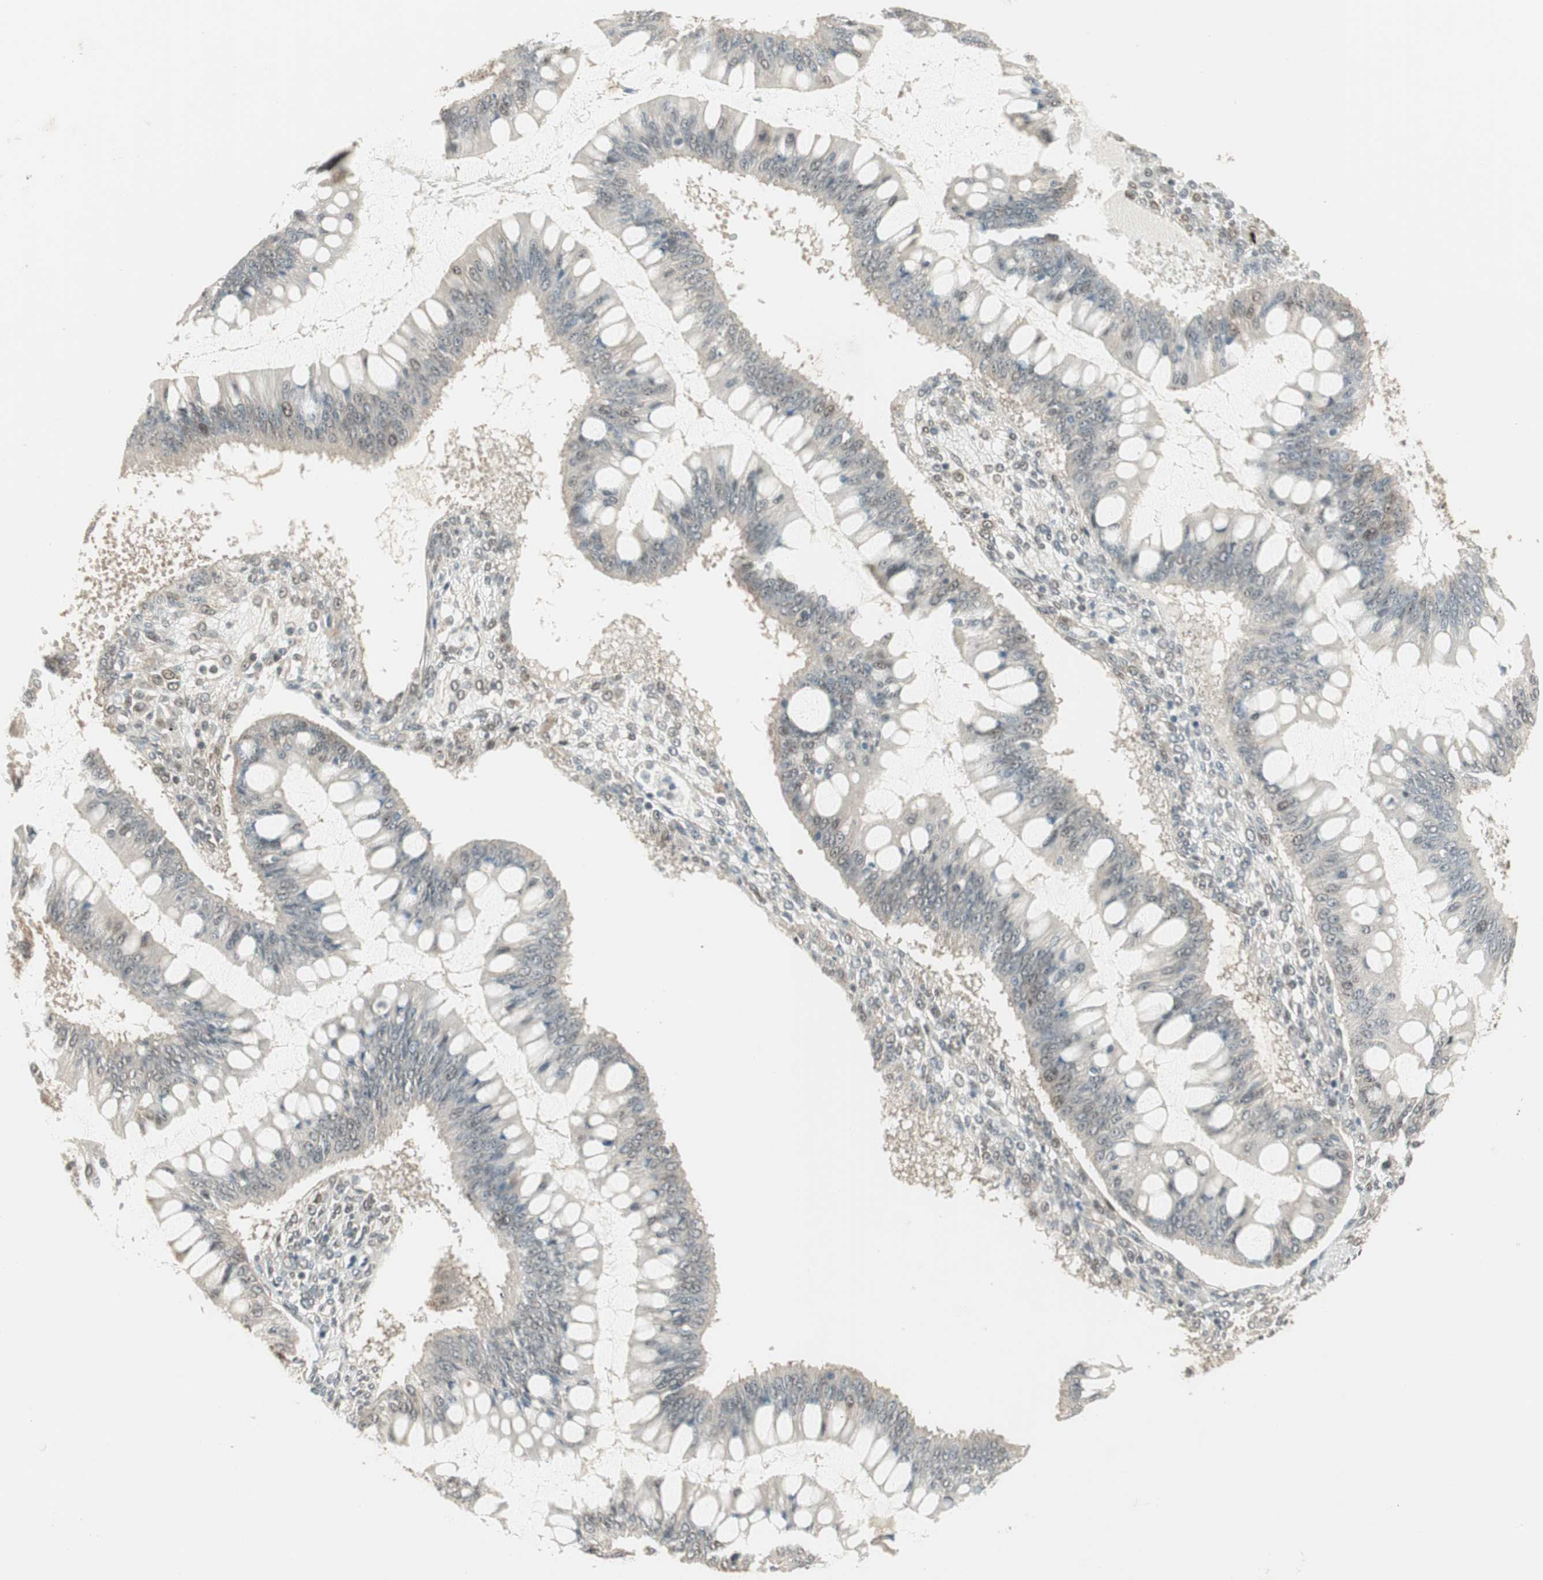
{"staining": {"intensity": "negative", "quantity": "none", "location": "none"}, "tissue": "ovarian cancer", "cell_type": "Tumor cells", "image_type": "cancer", "snomed": [{"axis": "morphology", "description": "Cystadenocarcinoma, mucinous, NOS"}, {"axis": "topography", "description": "Ovary"}], "caption": "Tumor cells are negative for brown protein staining in ovarian cancer (mucinous cystadenocarcinoma).", "gene": "IPO5", "patient": {"sex": "female", "age": 73}}